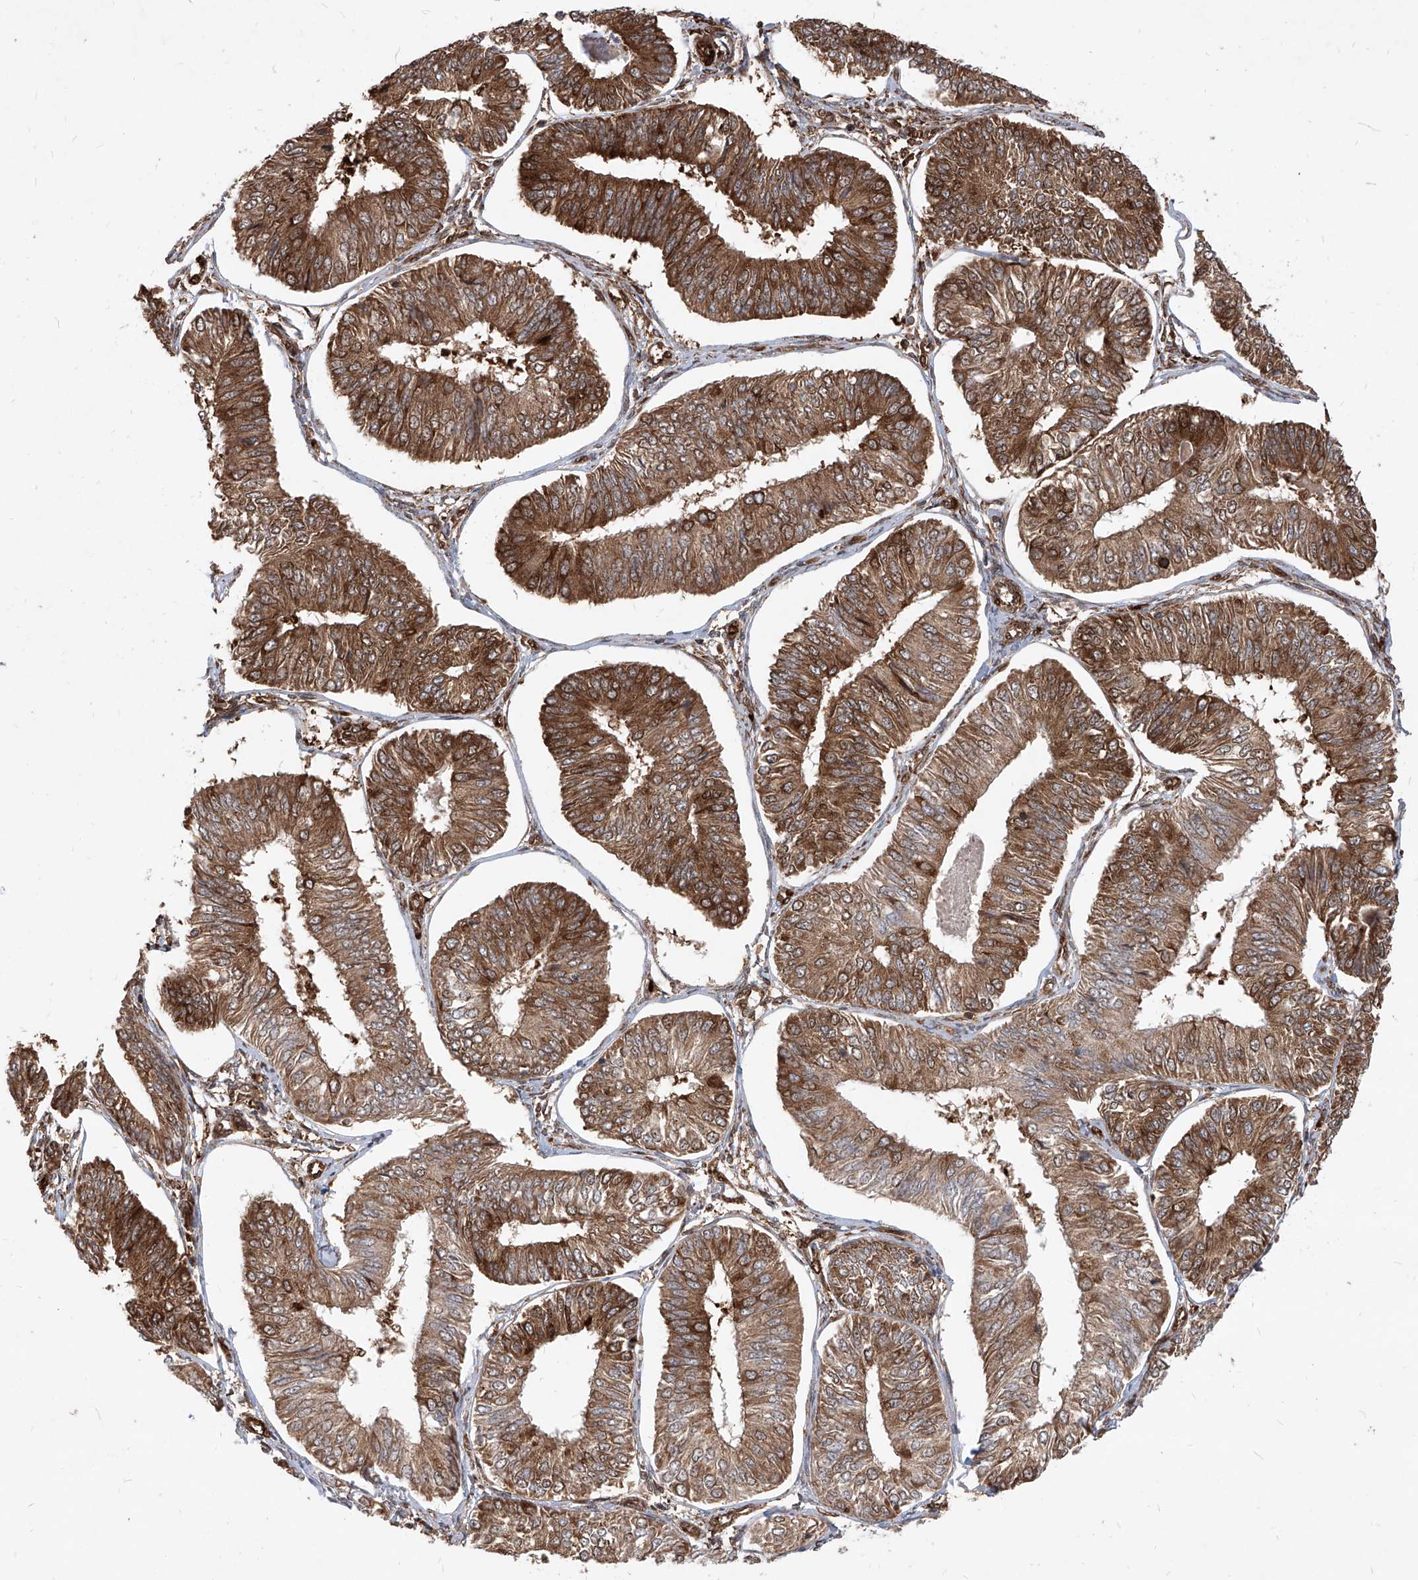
{"staining": {"intensity": "strong", "quantity": ">75%", "location": "cytoplasmic/membranous"}, "tissue": "endometrial cancer", "cell_type": "Tumor cells", "image_type": "cancer", "snomed": [{"axis": "morphology", "description": "Adenocarcinoma, NOS"}, {"axis": "topography", "description": "Endometrium"}], "caption": "Immunohistochemistry (IHC) of human endometrial cancer (adenocarcinoma) demonstrates high levels of strong cytoplasmic/membranous staining in approximately >75% of tumor cells.", "gene": "MAGED2", "patient": {"sex": "female", "age": 58}}